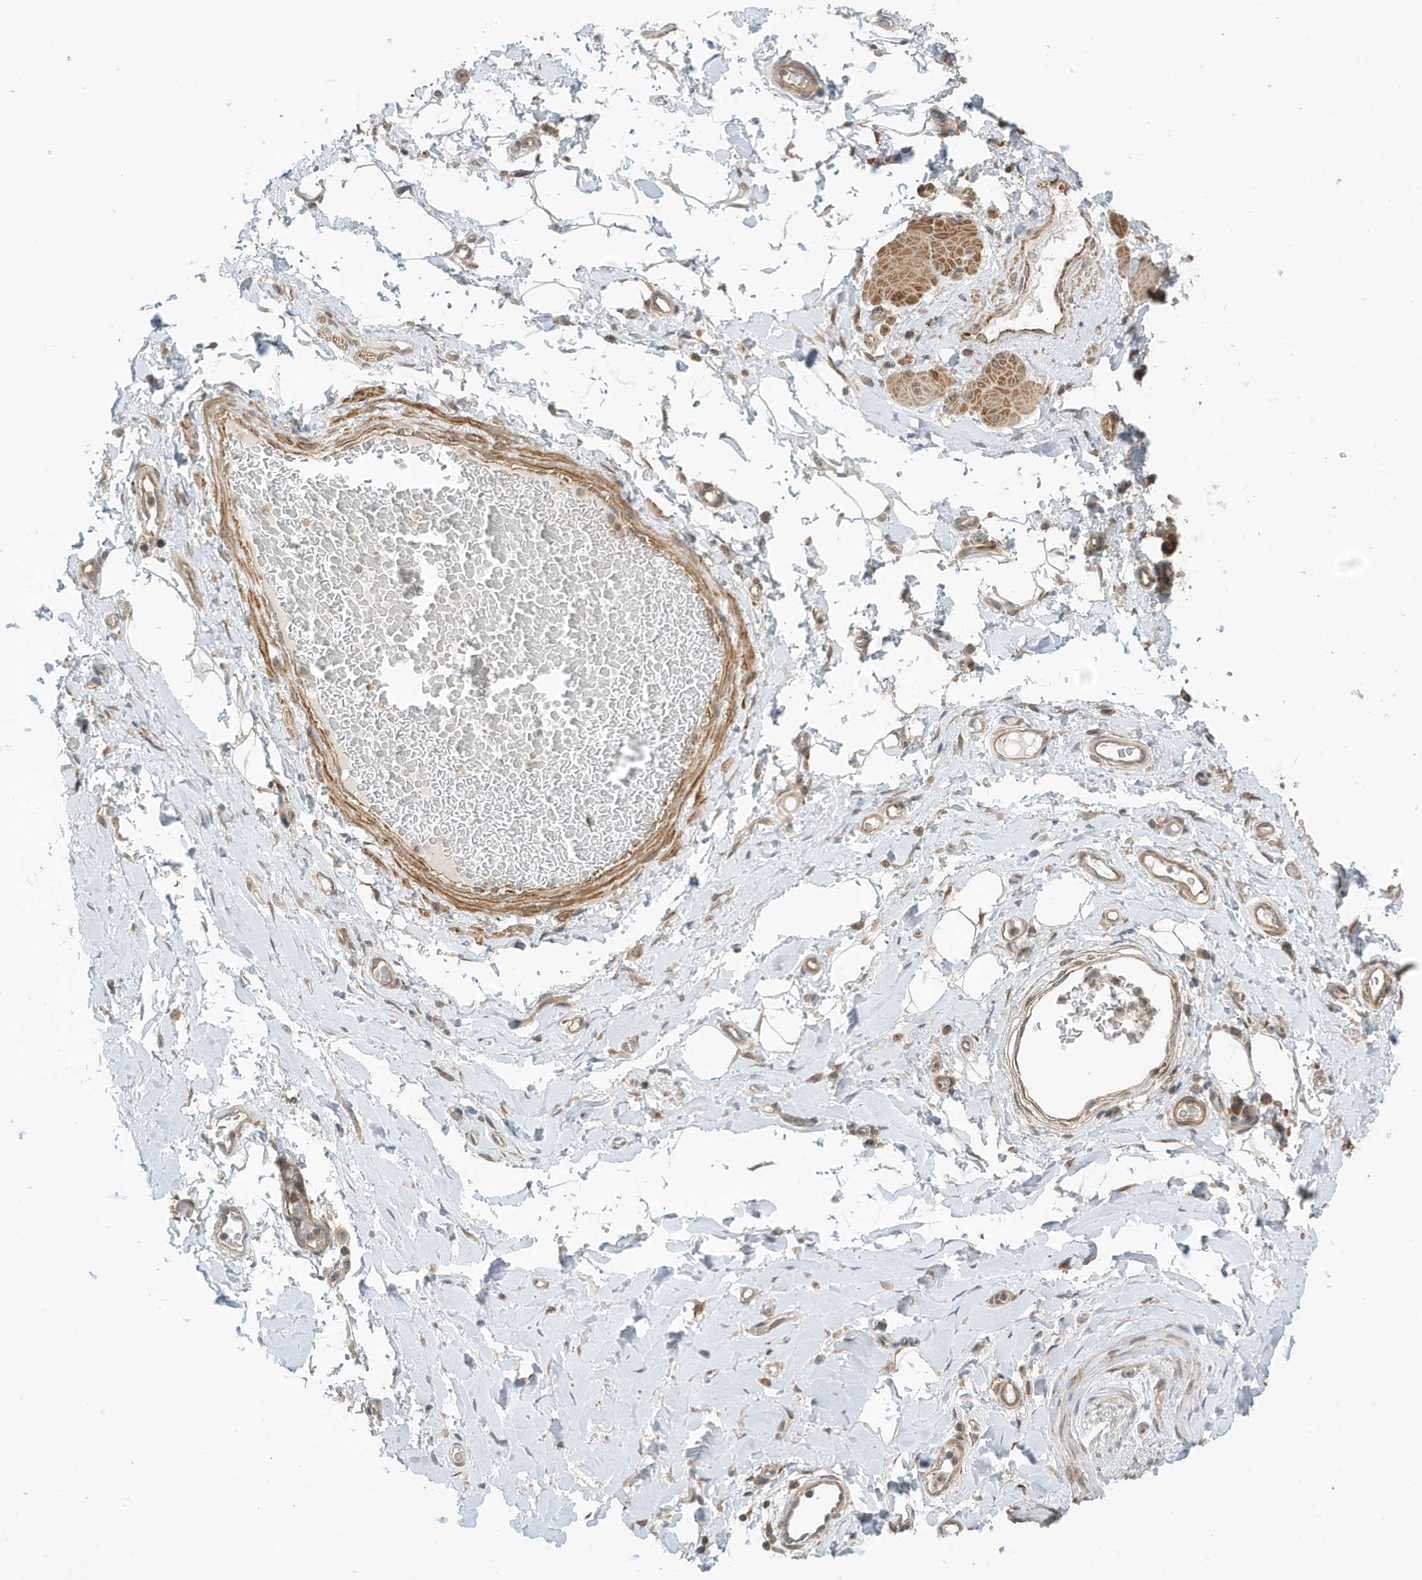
{"staining": {"intensity": "weak", "quantity": ">75%", "location": "cytoplasmic/membranous"}, "tissue": "adipose tissue", "cell_type": "Adipocytes", "image_type": "normal", "snomed": [{"axis": "morphology", "description": "Normal tissue, NOS"}, {"axis": "morphology", "description": "Adenocarcinoma, NOS"}, {"axis": "topography", "description": "Stomach, upper"}, {"axis": "topography", "description": "Peripheral nerve tissue"}], "caption": "This photomicrograph reveals immunohistochemistry (IHC) staining of normal adipose tissue, with low weak cytoplasmic/membranous expression in about >75% of adipocytes.", "gene": "DHX36", "patient": {"sex": "male", "age": 62}}